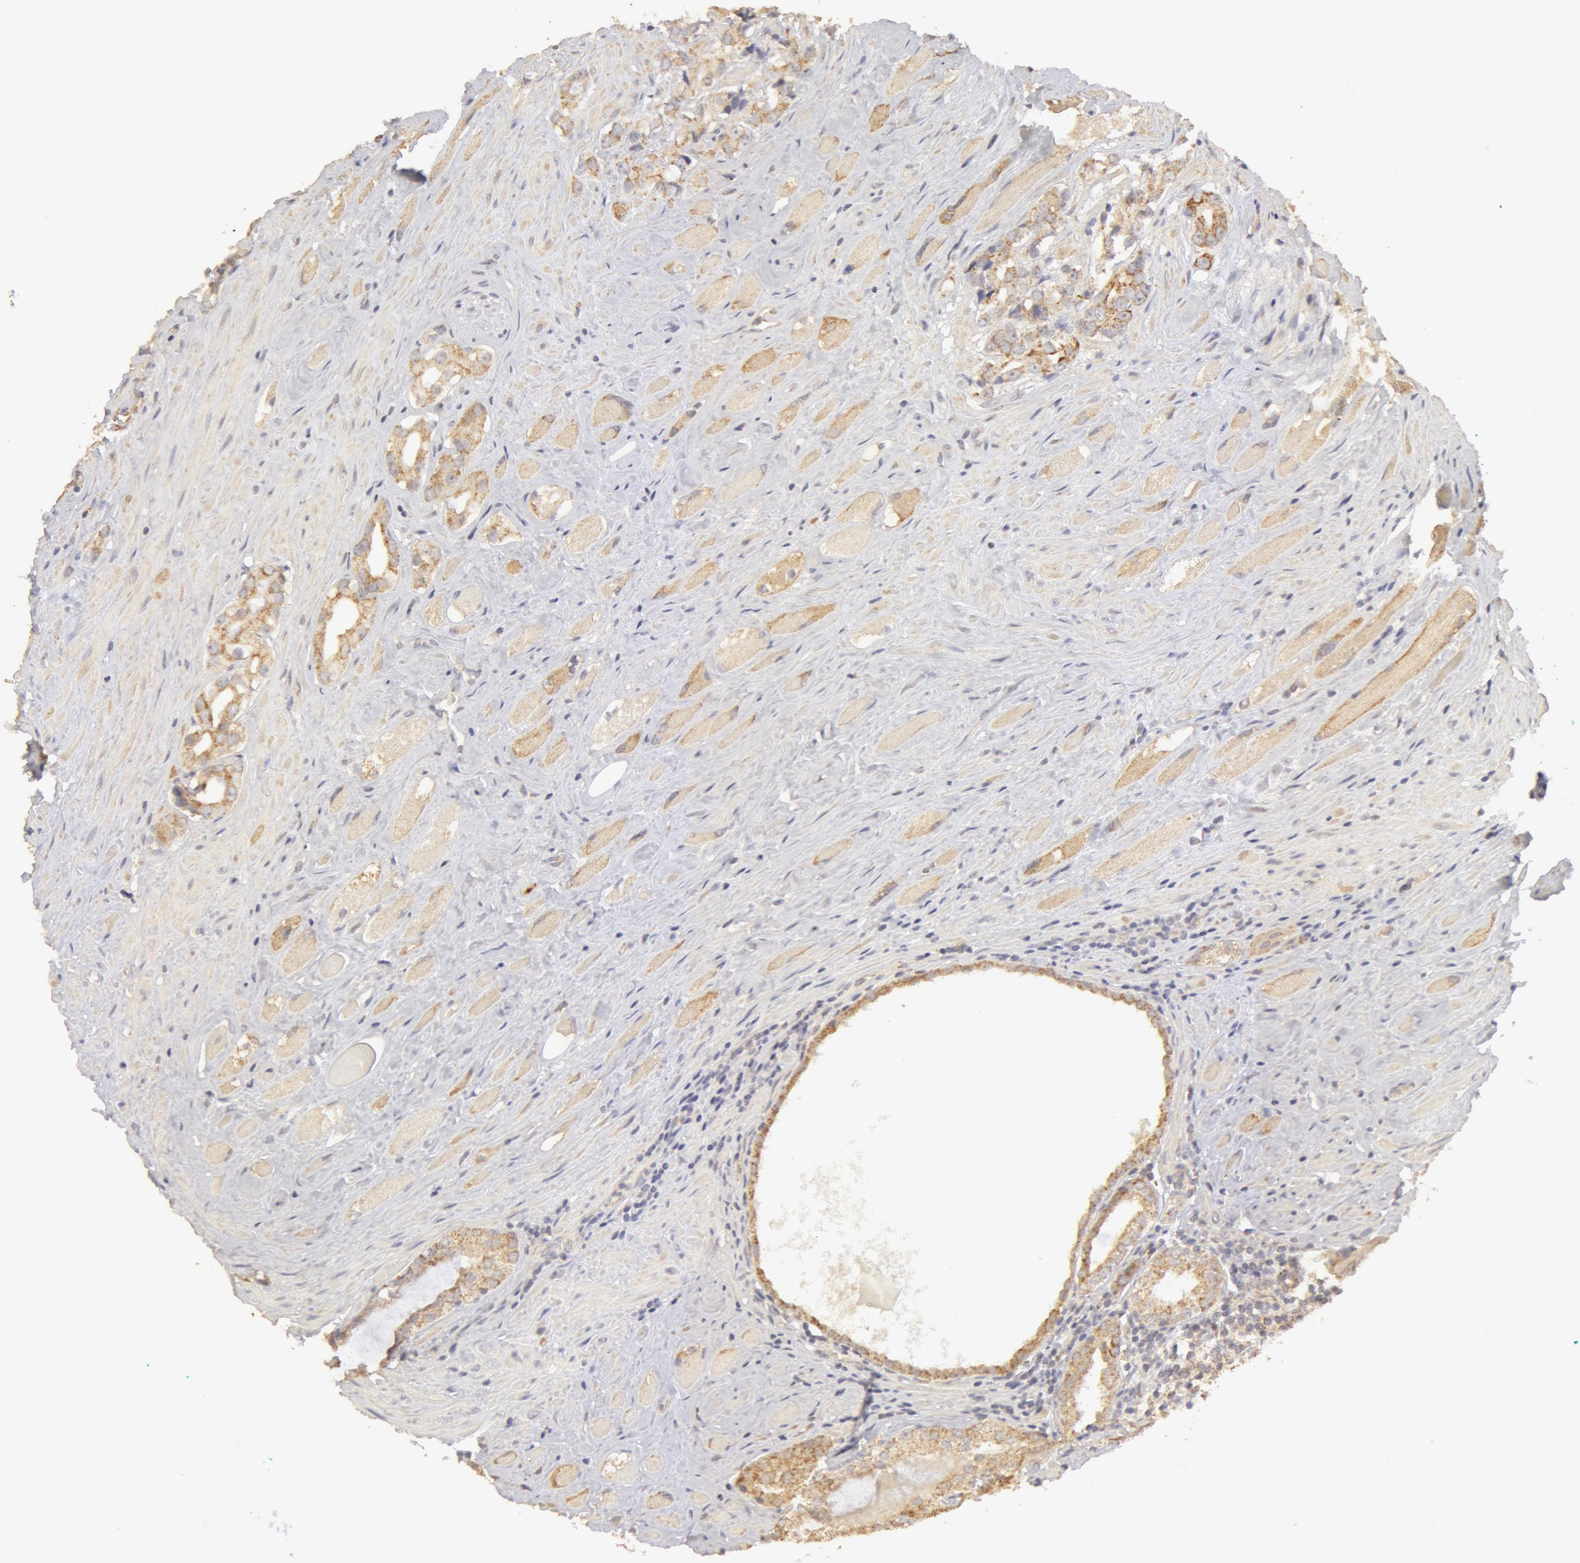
{"staining": {"intensity": "moderate", "quantity": "25%-75%", "location": "cytoplasmic/membranous"}, "tissue": "prostate cancer", "cell_type": "Tumor cells", "image_type": "cancer", "snomed": [{"axis": "morphology", "description": "Adenocarcinoma, Medium grade"}, {"axis": "topography", "description": "Prostate"}], "caption": "Tumor cells display medium levels of moderate cytoplasmic/membranous staining in approximately 25%-75% of cells in prostate medium-grade adenocarcinoma.", "gene": "ADPRH", "patient": {"sex": "male", "age": 73}}